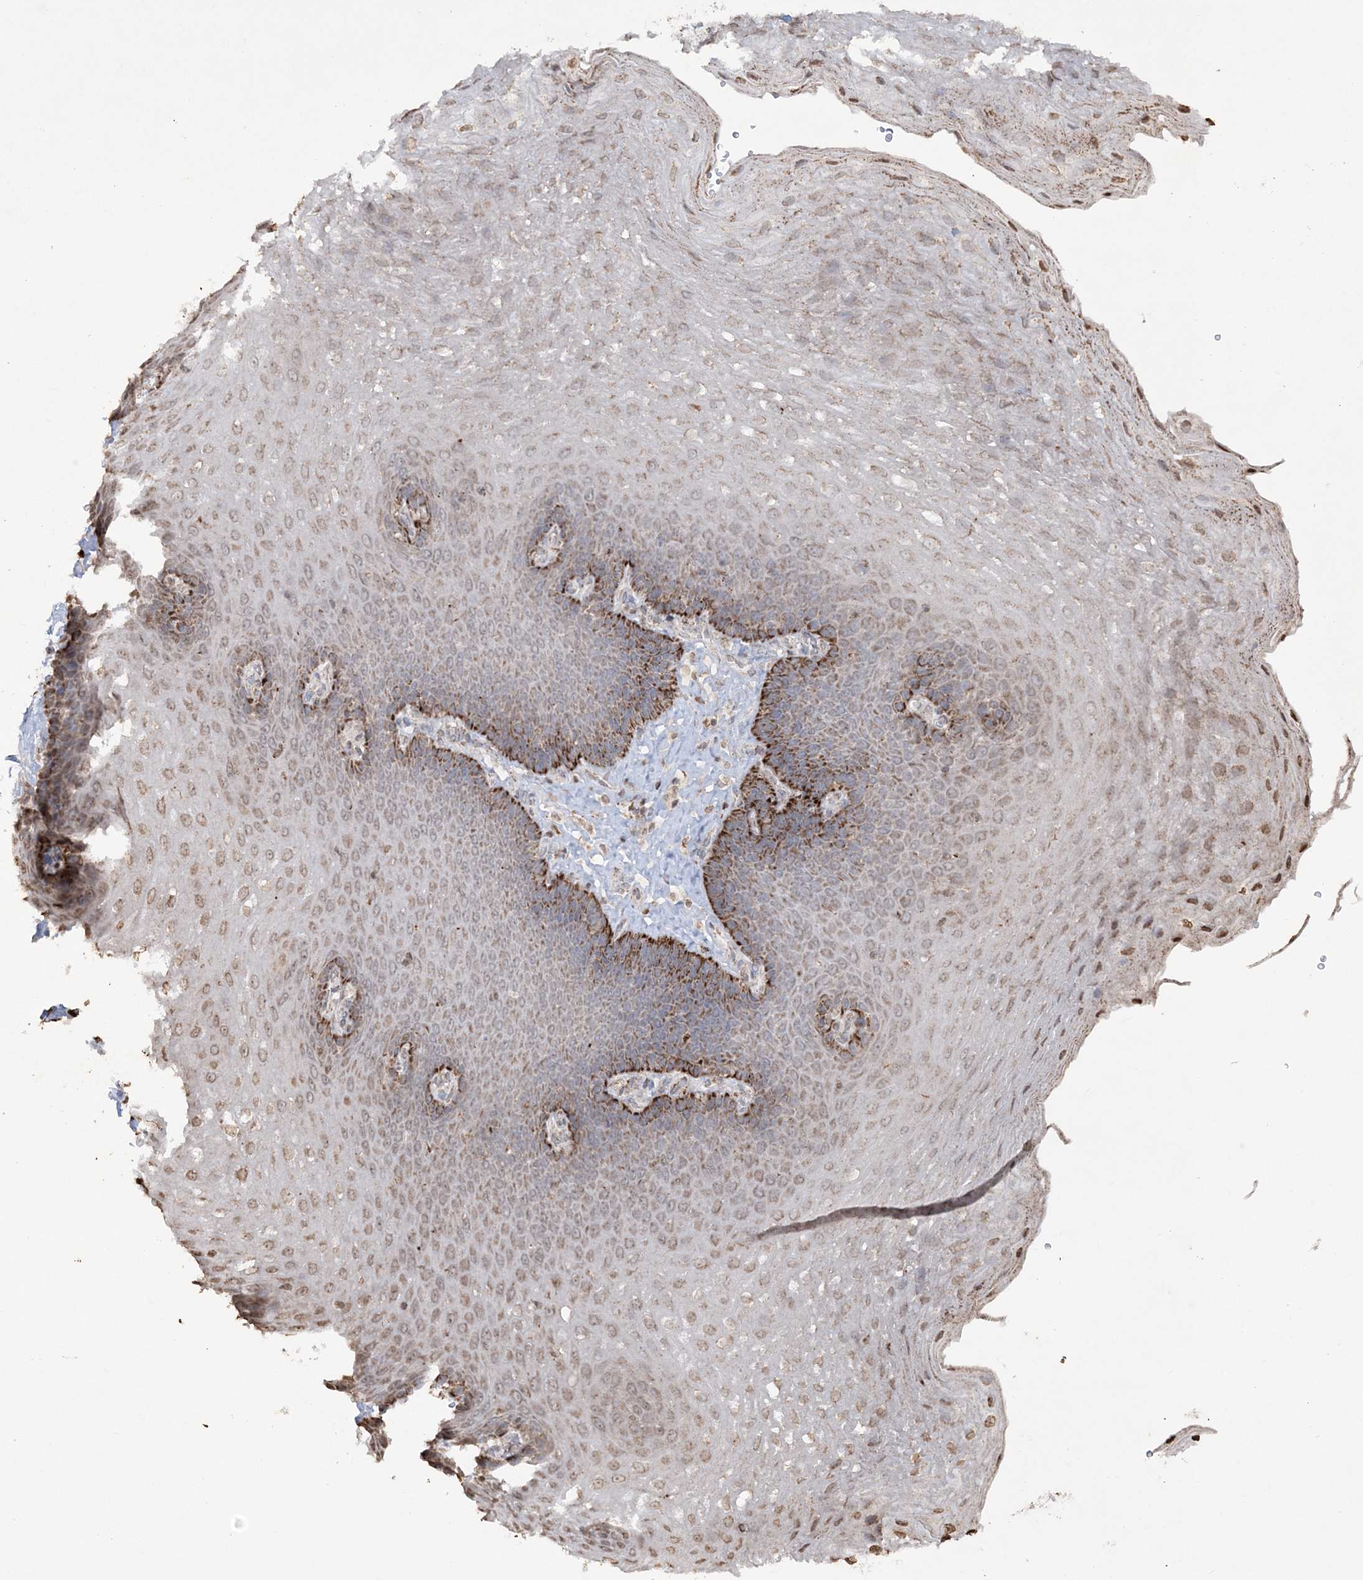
{"staining": {"intensity": "strong", "quantity": "<25%", "location": "cytoplasmic/membranous"}, "tissue": "esophagus", "cell_type": "Squamous epithelial cells", "image_type": "normal", "snomed": [{"axis": "morphology", "description": "Normal tissue, NOS"}, {"axis": "topography", "description": "Esophagus"}], "caption": "Immunohistochemistry of normal esophagus demonstrates medium levels of strong cytoplasmic/membranous staining in about <25% of squamous epithelial cells. (DAB (3,3'-diaminobenzidine) IHC, brown staining for protein, blue staining for nuclei).", "gene": "TTC7A", "patient": {"sex": "female", "age": 66}}